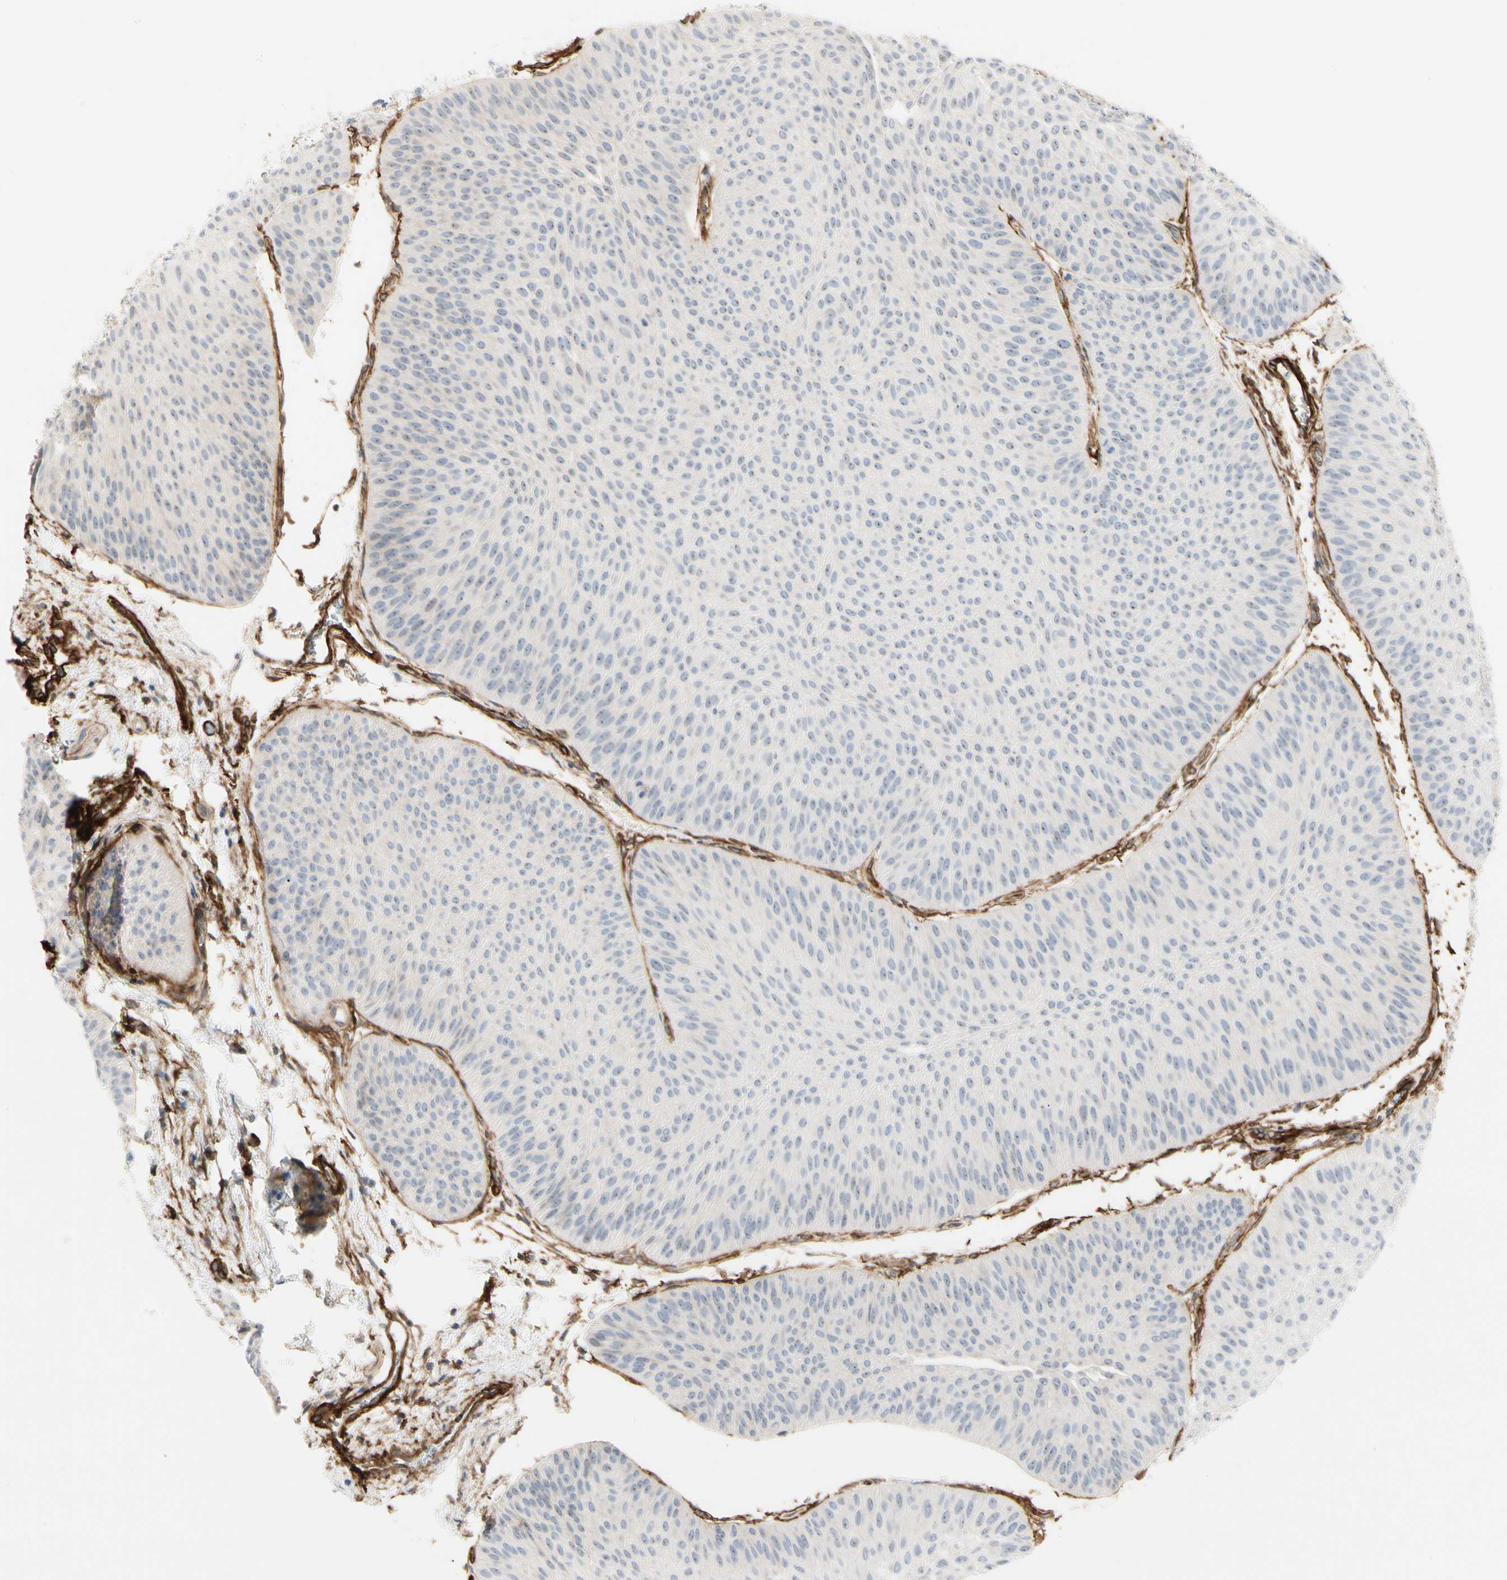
{"staining": {"intensity": "weak", "quantity": "<25%", "location": "nuclear"}, "tissue": "urothelial cancer", "cell_type": "Tumor cells", "image_type": "cancer", "snomed": [{"axis": "morphology", "description": "Urothelial carcinoma, Low grade"}, {"axis": "topography", "description": "Urinary bladder"}], "caption": "A photomicrograph of urothelial carcinoma (low-grade) stained for a protein exhibits no brown staining in tumor cells.", "gene": "GGT5", "patient": {"sex": "female", "age": 60}}